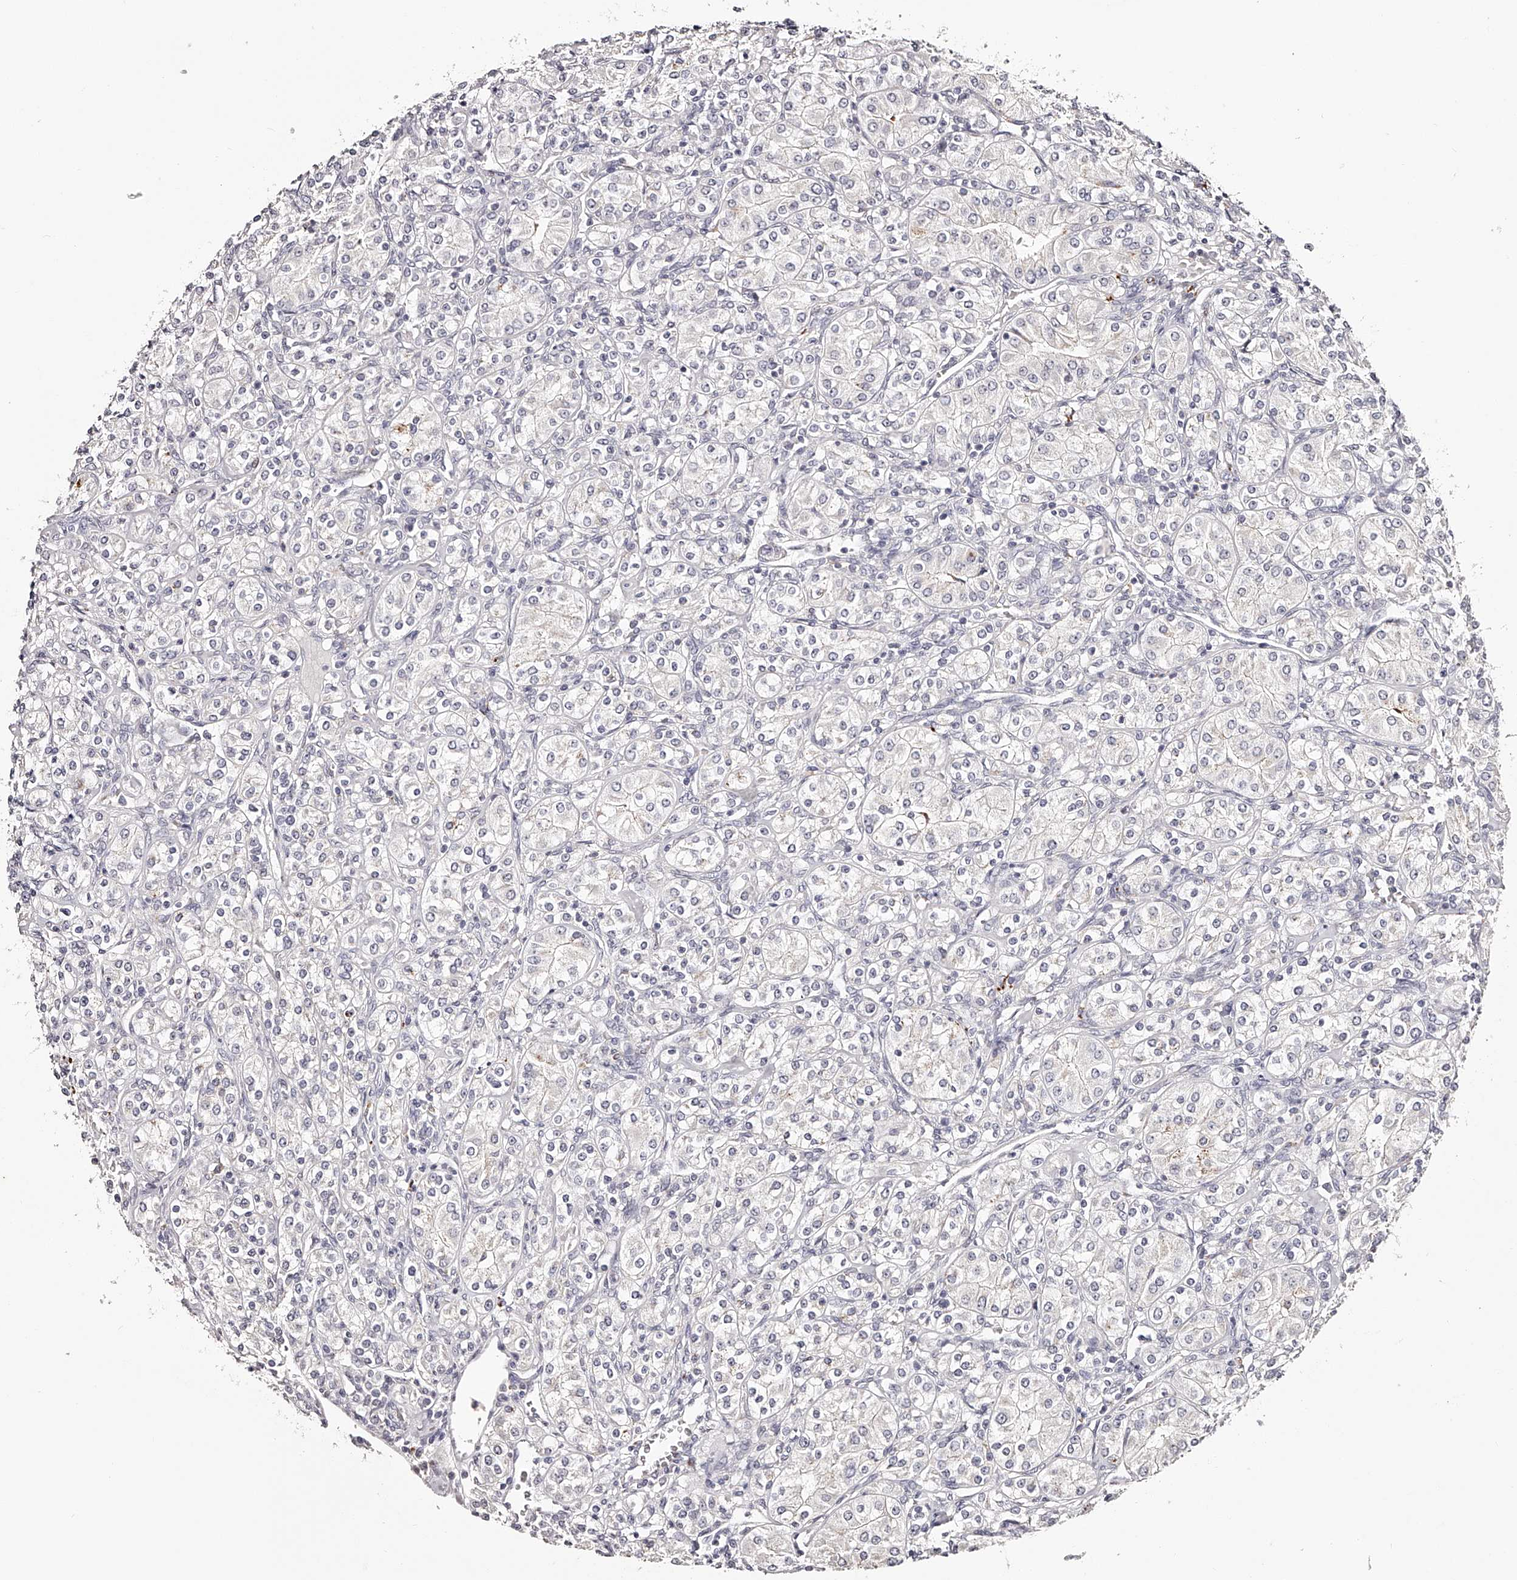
{"staining": {"intensity": "negative", "quantity": "none", "location": "none"}, "tissue": "renal cancer", "cell_type": "Tumor cells", "image_type": "cancer", "snomed": [{"axis": "morphology", "description": "Adenocarcinoma, NOS"}, {"axis": "topography", "description": "Kidney"}], "caption": "Adenocarcinoma (renal) stained for a protein using immunohistochemistry (IHC) exhibits no staining tumor cells.", "gene": "SLC35D3", "patient": {"sex": "male", "age": 77}}